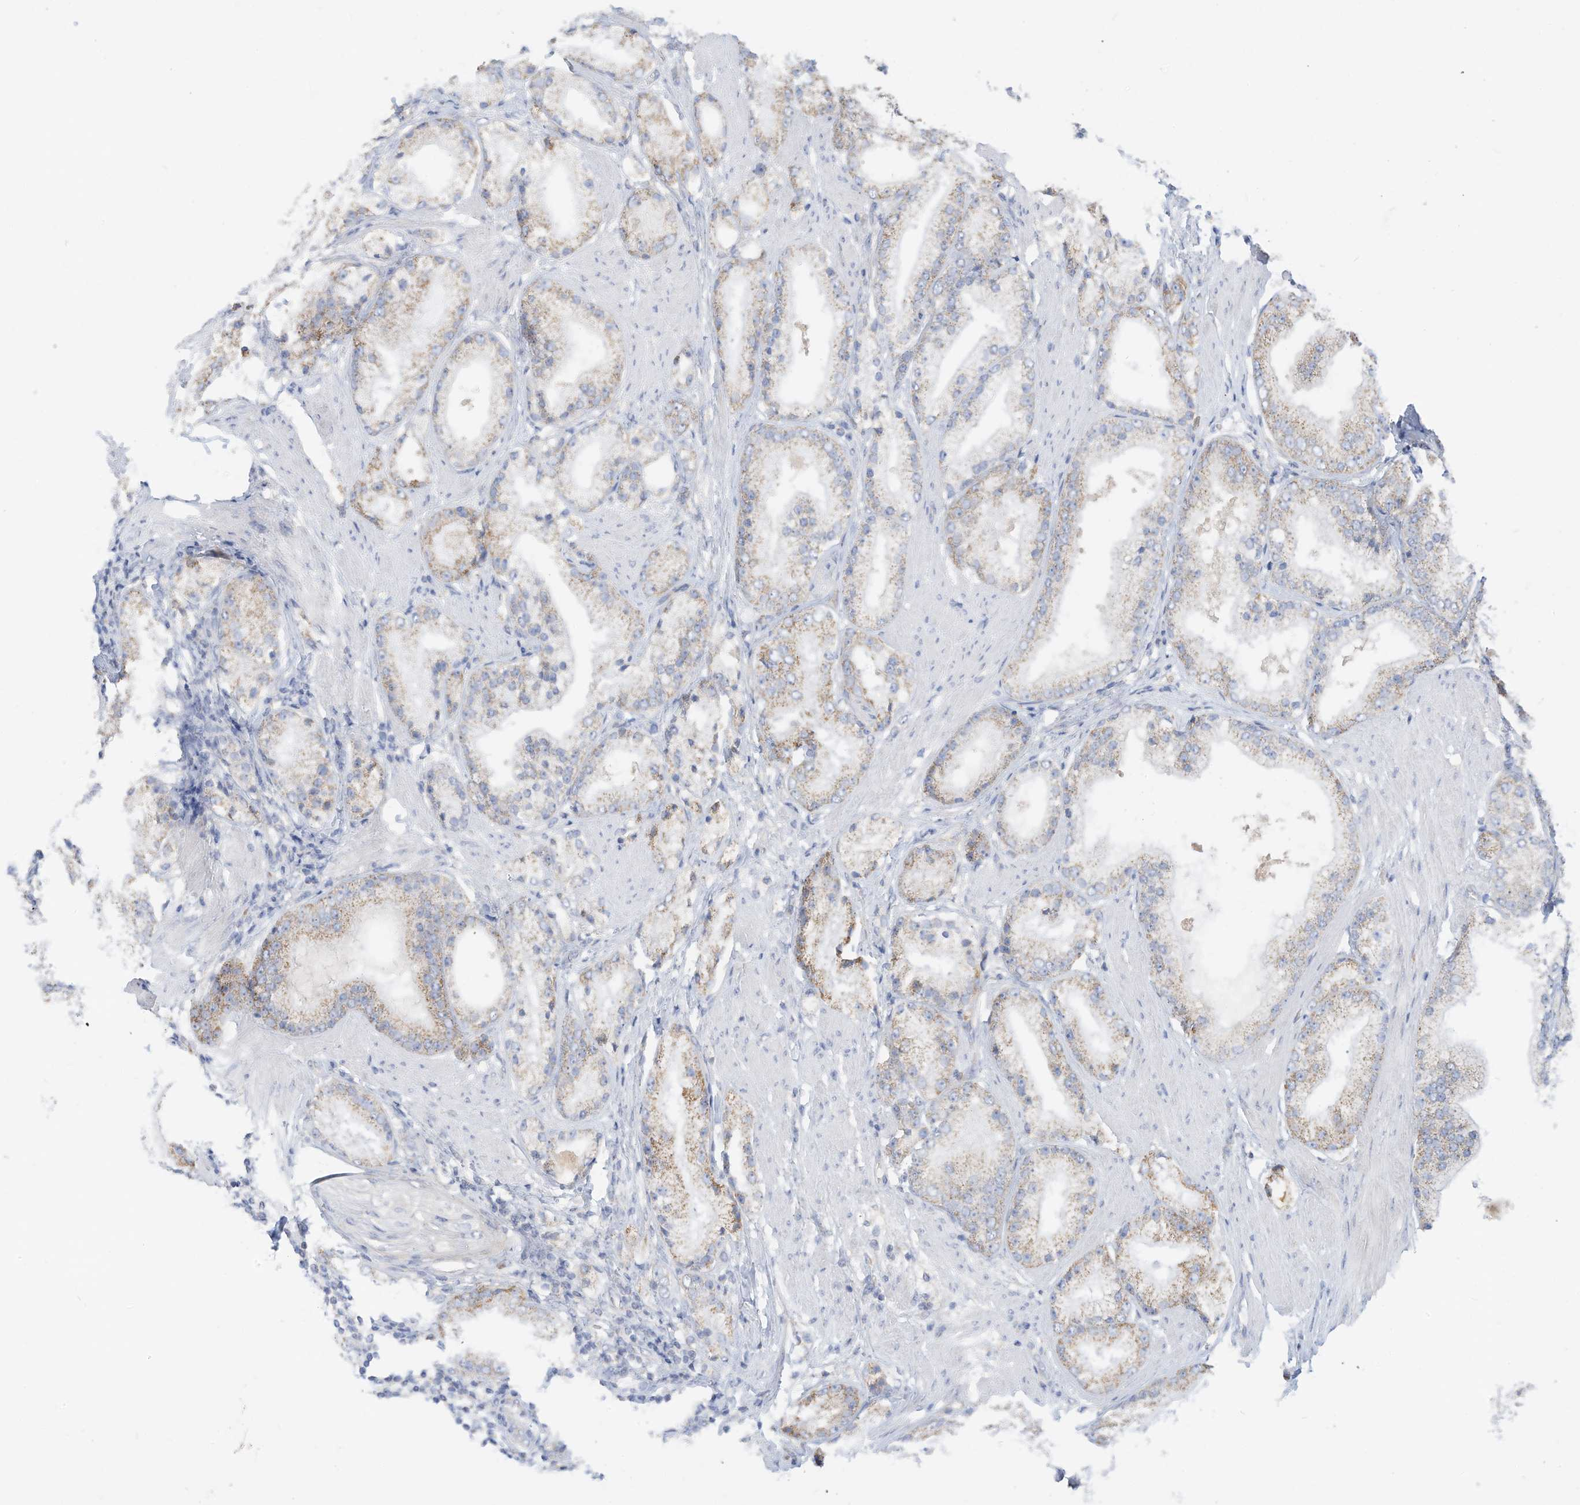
{"staining": {"intensity": "weak", "quantity": "25%-75%", "location": "cytoplasmic/membranous"}, "tissue": "prostate cancer", "cell_type": "Tumor cells", "image_type": "cancer", "snomed": [{"axis": "morphology", "description": "Adenocarcinoma, Low grade"}, {"axis": "topography", "description": "Prostate"}], "caption": "Tumor cells show low levels of weak cytoplasmic/membranous expression in about 25%-75% of cells in human prostate cancer (adenocarcinoma (low-grade)).", "gene": "RHOH", "patient": {"sex": "male", "age": 67}}